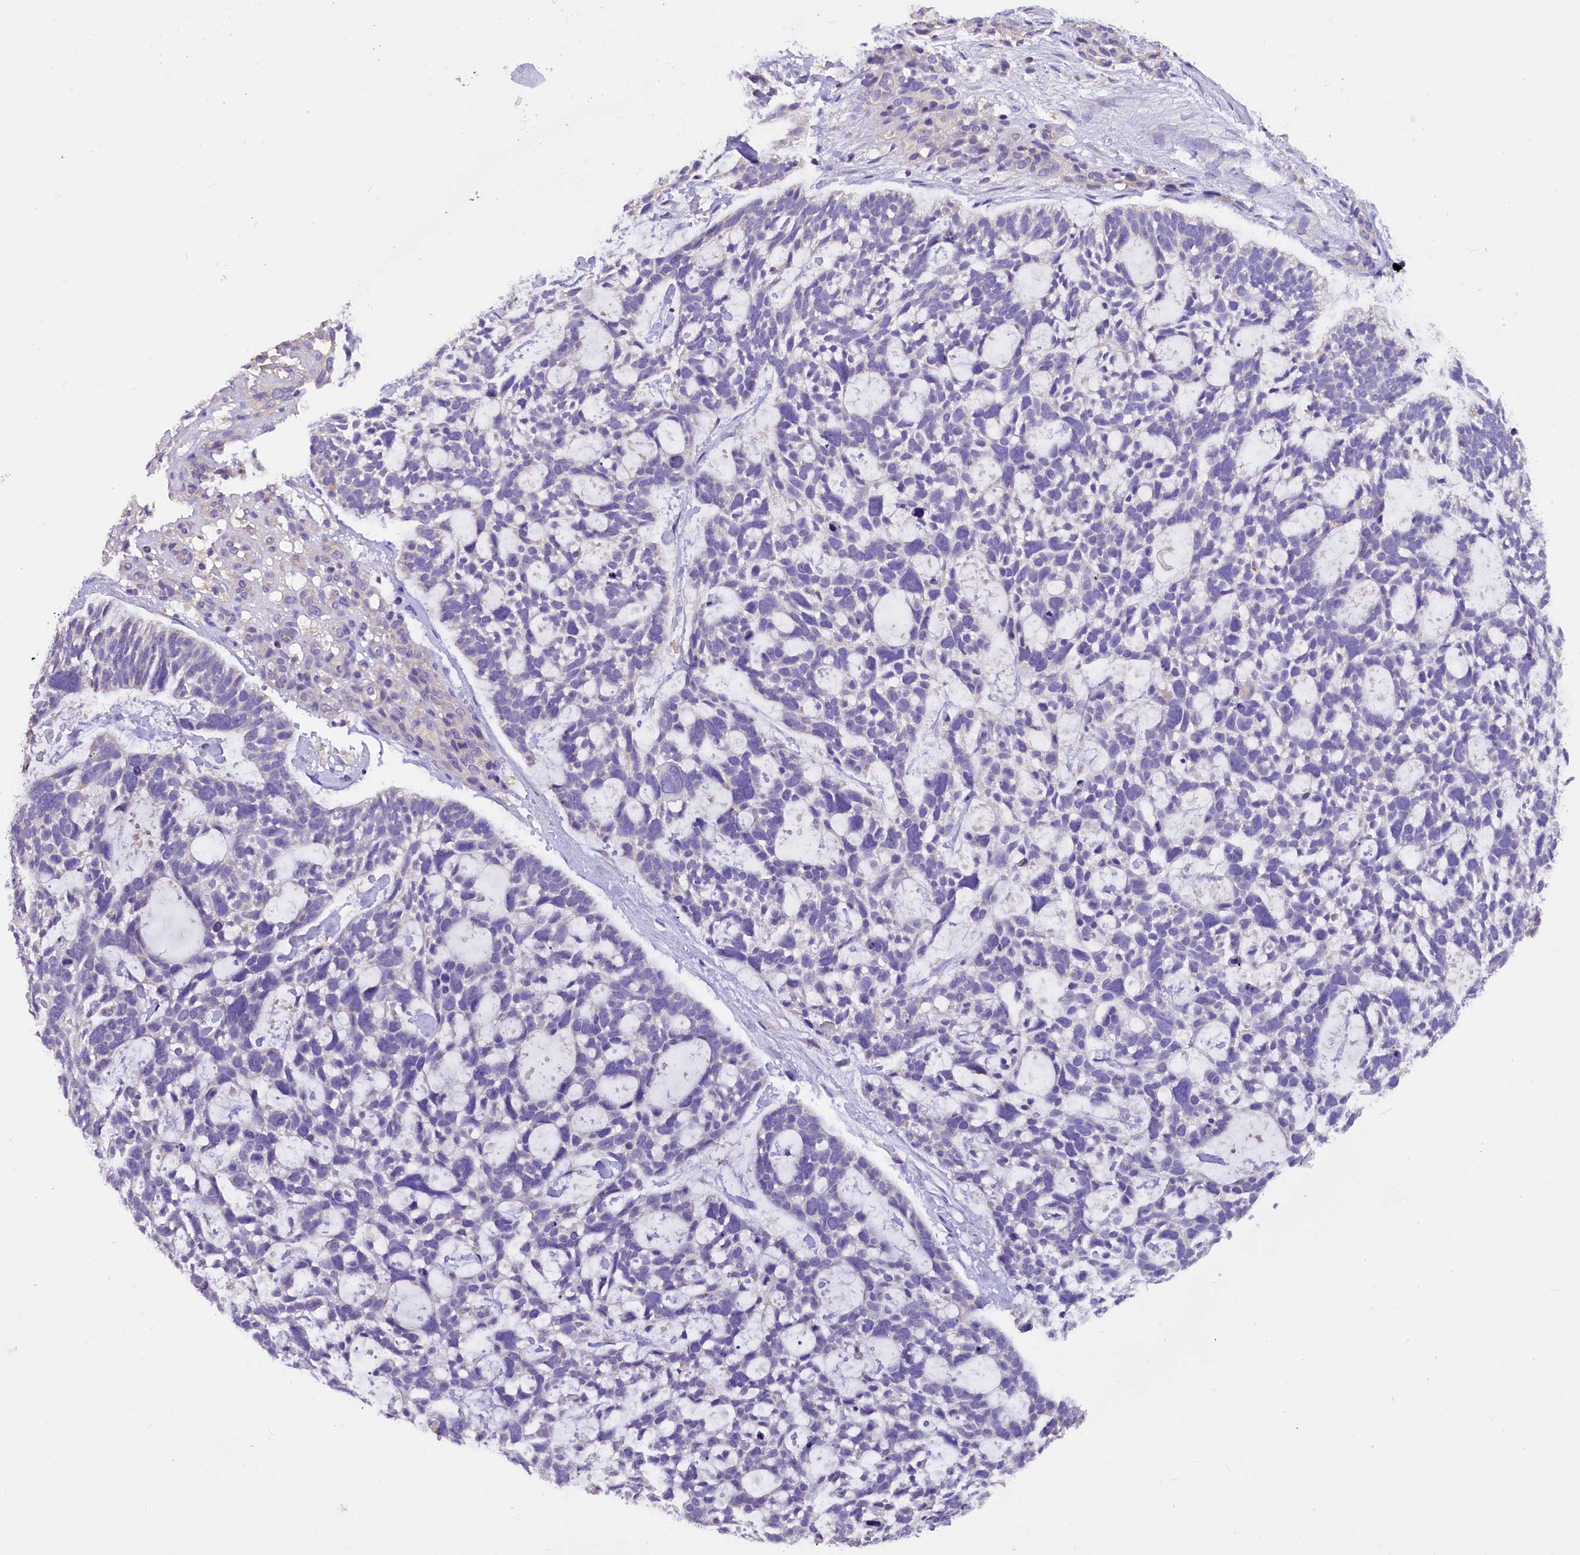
{"staining": {"intensity": "negative", "quantity": "none", "location": "none"}, "tissue": "skin cancer", "cell_type": "Tumor cells", "image_type": "cancer", "snomed": [{"axis": "morphology", "description": "Basal cell carcinoma"}, {"axis": "topography", "description": "Skin"}], "caption": "Tumor cells show no significant positivity in skin cancer. The staining is performed using DAB brown chromogen with nuclei counter-stained in using hematoxylin.", "gene": "AP3B2", "patient": {"sex": "male", "age": 88}}